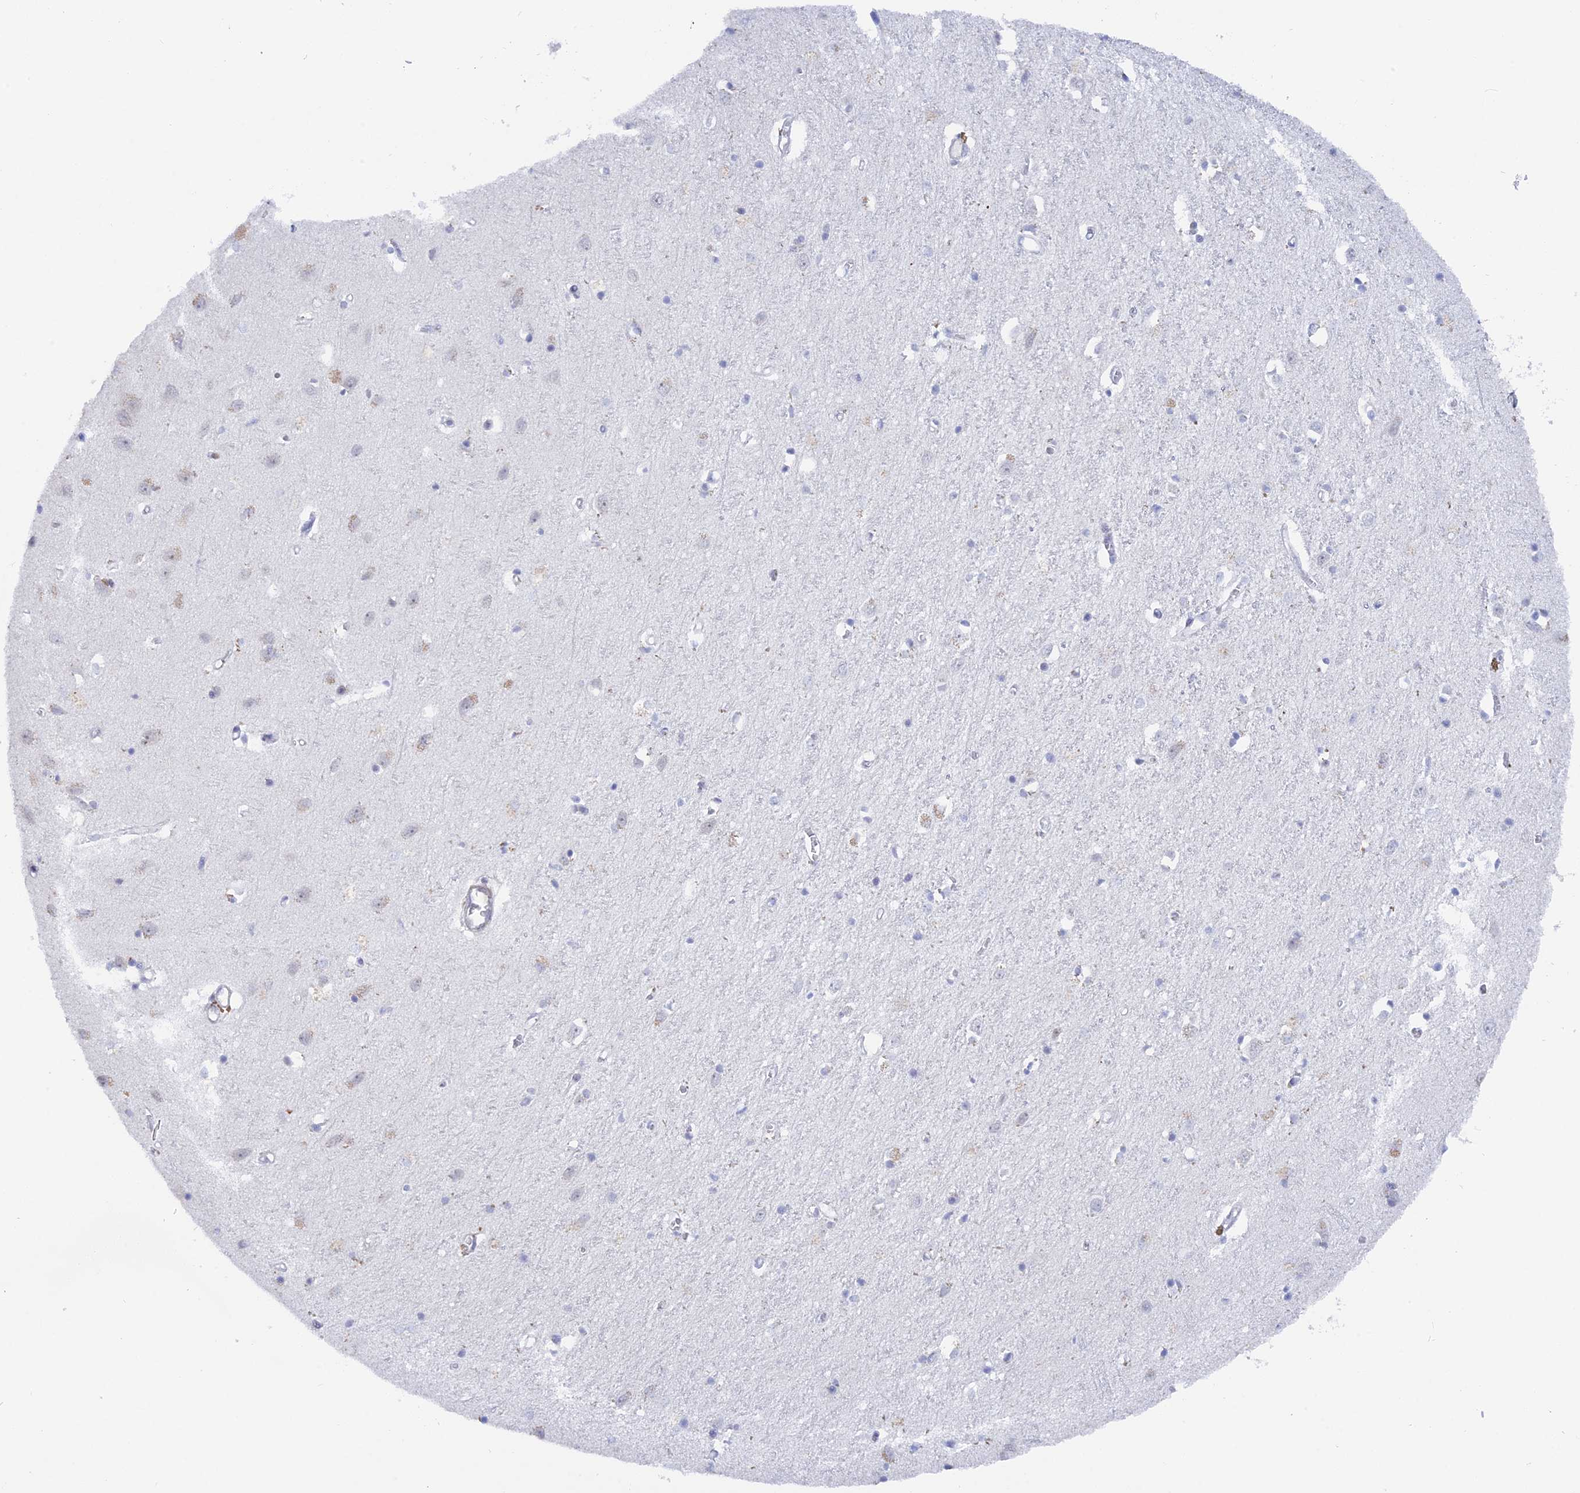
{"staining": {"intensity": "negative", "quantity": "none", "location": "none"}, "tissue": "cerebral cortex", "cell_type": "Endothelial cells", "image_type": "normal", "snomed": [{"axis": "morphology", "description": "Normal tissue, NOS"}, {"axis": "topography", "description": "Cerebral cortex"}], "caption": "Immunohistochemical staining of unremarkable human cerebral cortex reveals no significant expression in endothelial cells.", "gene": "BRD2", "patient": {"sex": "female", "age": 64}}